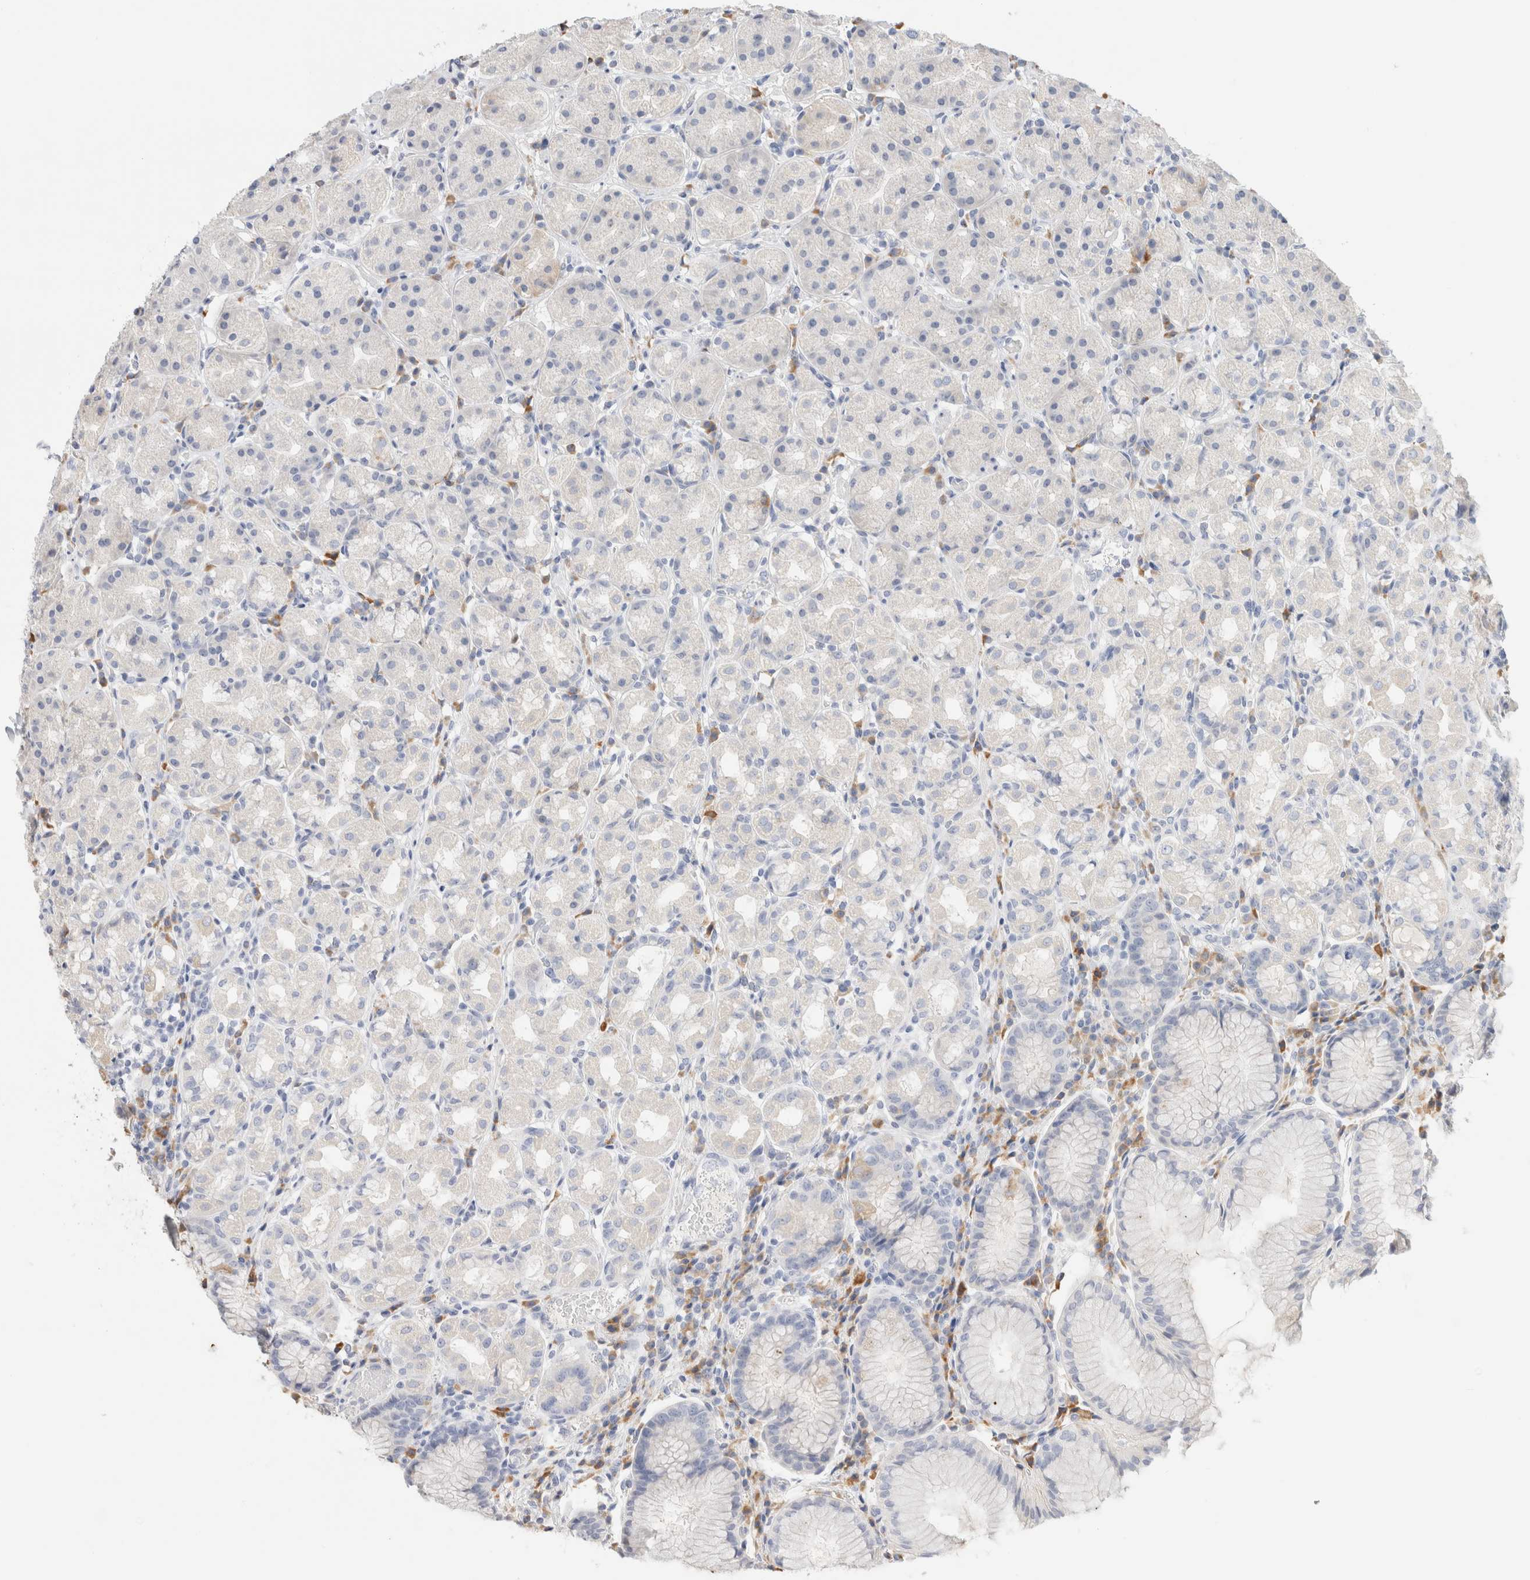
{"staining": {"intensity": "negative", "quantity": "none", "location": "none"}, "tissue": "stomach", "cell_type": "Glandular cells", "image_type": "normal", "snomed": [{"axis": "morphology", "description": "Normal tissue, NOS"}, {"axis": "topography", "description": "Stomach, lower"}], "caption": "The image shows no staining of glandular cells in benign stomach.", "gene": "GADD45G", "patient": {"sex": "female", "age": 56}}